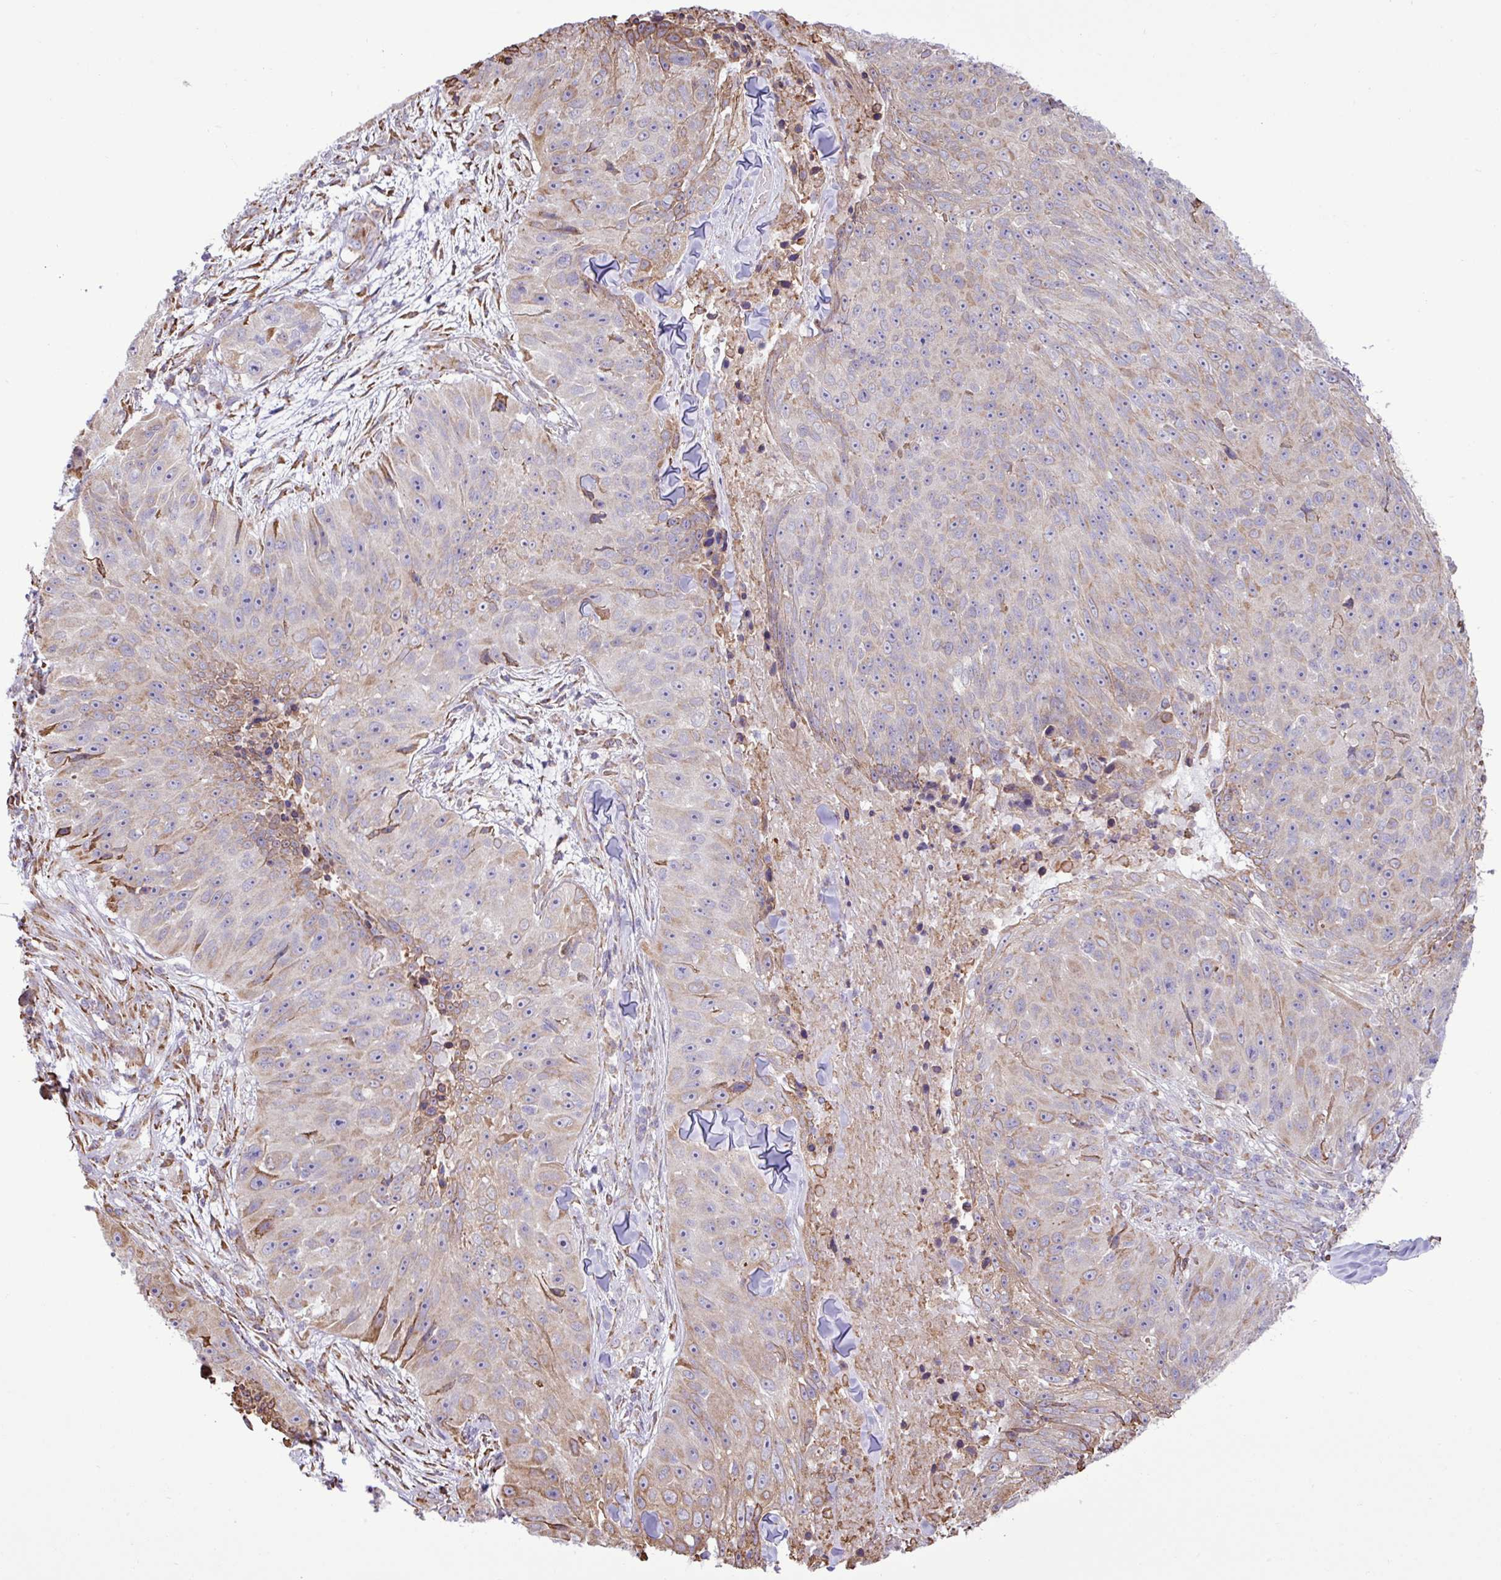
{"staining": {"intensity": "weak", "quantity": "<25%", "location": "cytoplasmic/membranous"}, "tissue": "skin cancer", "cell_type": "Tumor cells", "image_type": "cancer", "snomed": [{"axis": "morphology", "description": "Squamous cell carcinoma, NOS"}, {"axis": "topography", "description": "Skin"}], "caption": "Skin cancer (squamous cell carcinoma) was stained to show a protein in brown. There is no significant positivity in tumor cells.", "gene": "ZSCAN5A", "patient": {"sex": "female", "age": 87}}